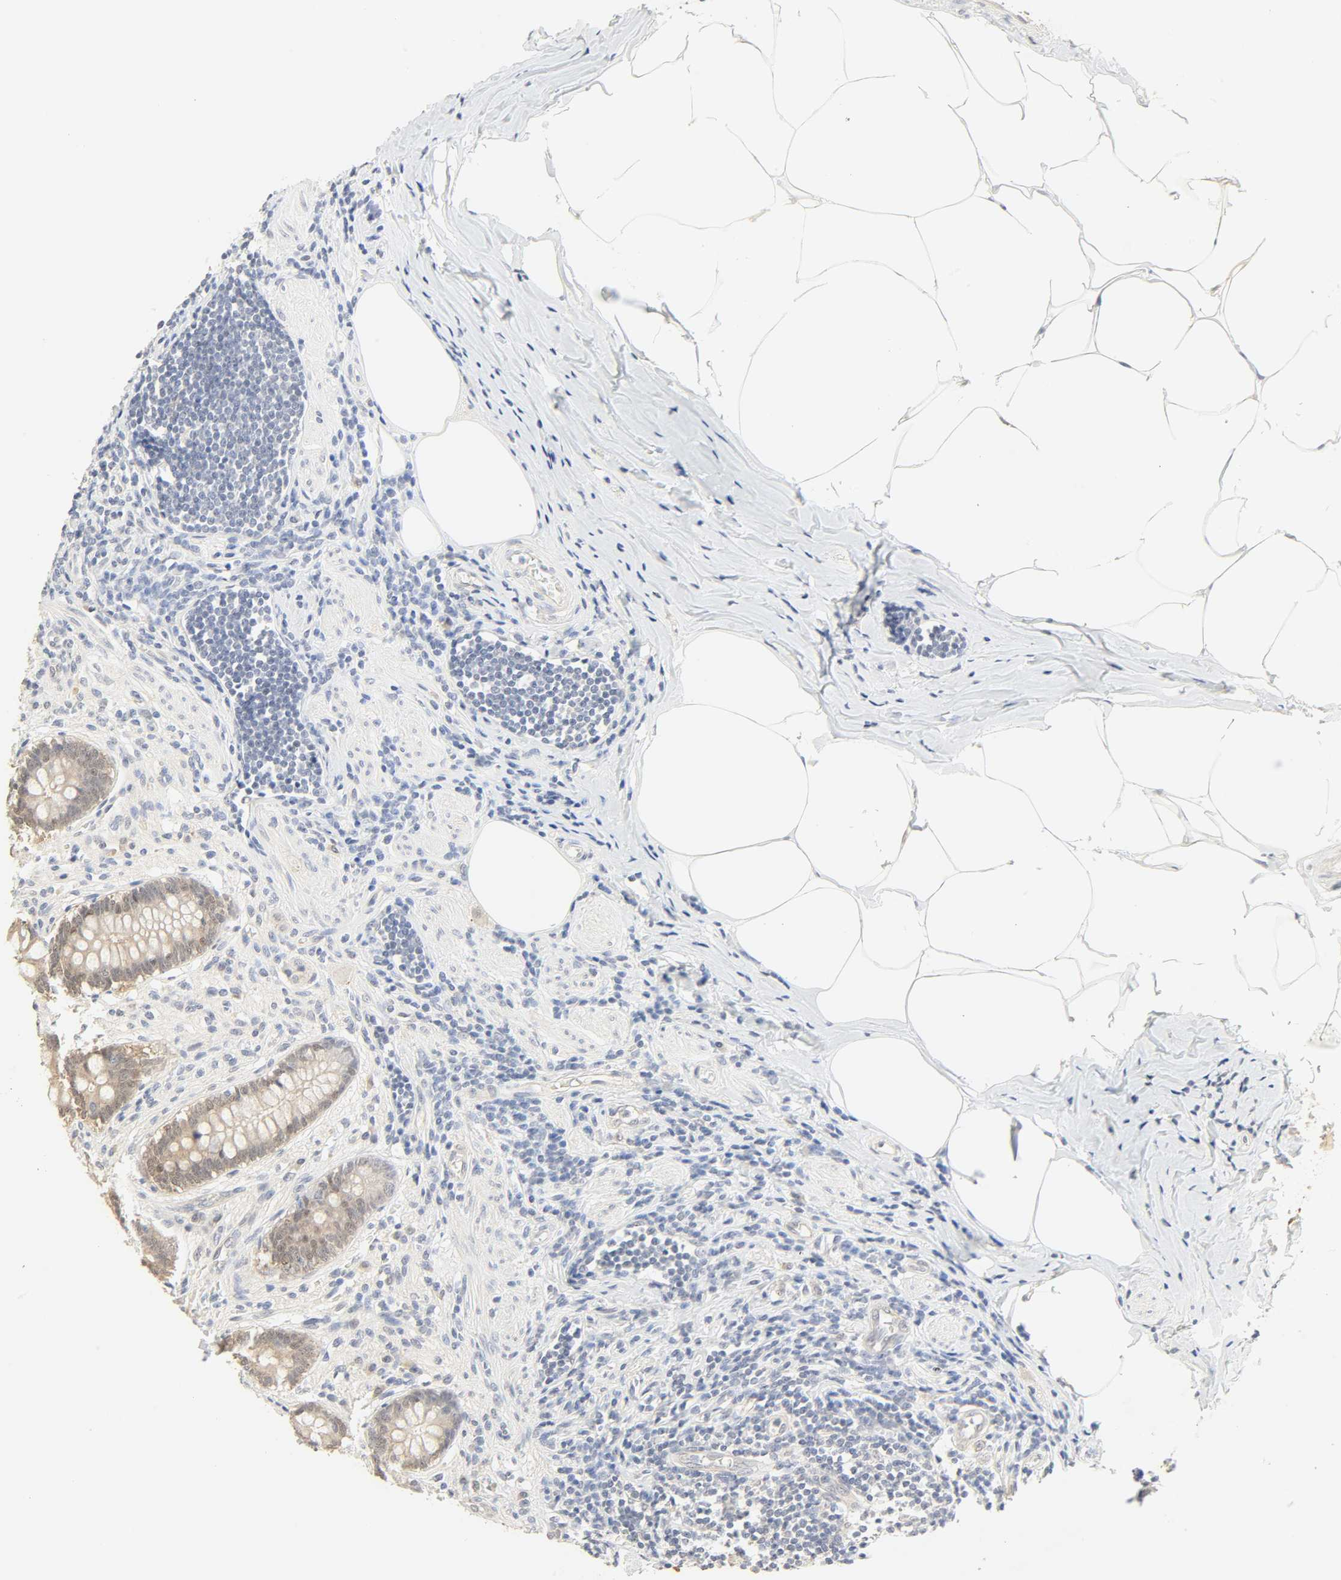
{"staining": {"intensity": "moderate", "quantity": ">75%", "location": "cytoplasmic/membranous"}, "tissue": "appendix", "cell_type": "Glandular cells", "image_type": "normal", "snomed": [{"axis": "morphology", "description": "Normal tissue, NOS"}, {"axis": "topography", "description": "Appendix"}], "caption": "Appendix stained with DAB immunohistochemistry demonstrates medium levels of moderate cytoplasmic/membranous staining in about >75% of glandular cells.", "gene": "ACSS2", "patient": {"sex": "female", "age": 50}}